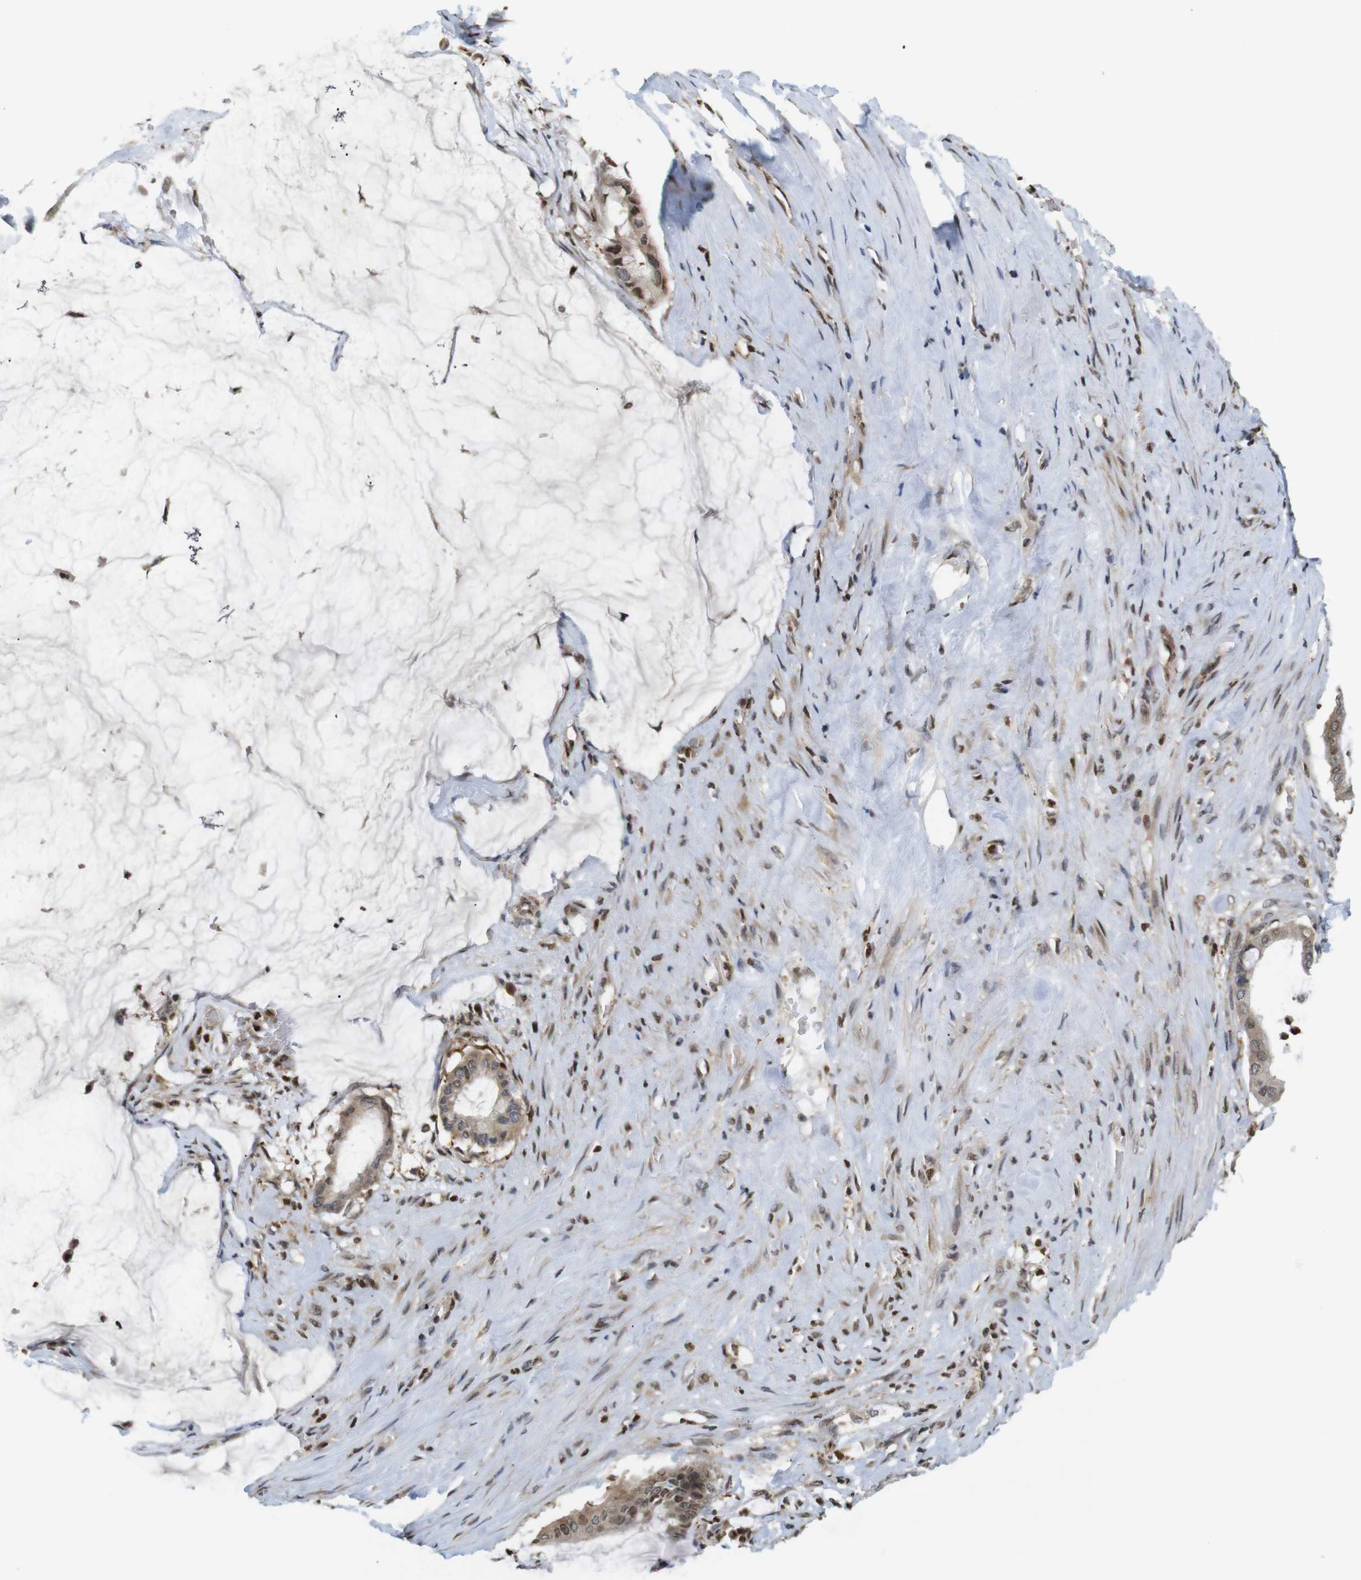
{"staining": {"intensity": "moderate", "quantity": ">75%", "location": "nuclear"}, "tissue": "pancreatic cancer", "cell_type": "Tumor cells", "image_type": "cancer", "snomed": [{"axis": "morphology", "description": "Adenocarcinoma, NOS"}, {"axis": "topography", "description": "Pancreas"}], "caption": "Immunohistochemistry of human pancreatic cancer exhibits medium levels of moderate nuclear staining in approximately >75% of tumor cells.", "gene": "MBD1", "patient": {"sex": "male", "age": 41}}